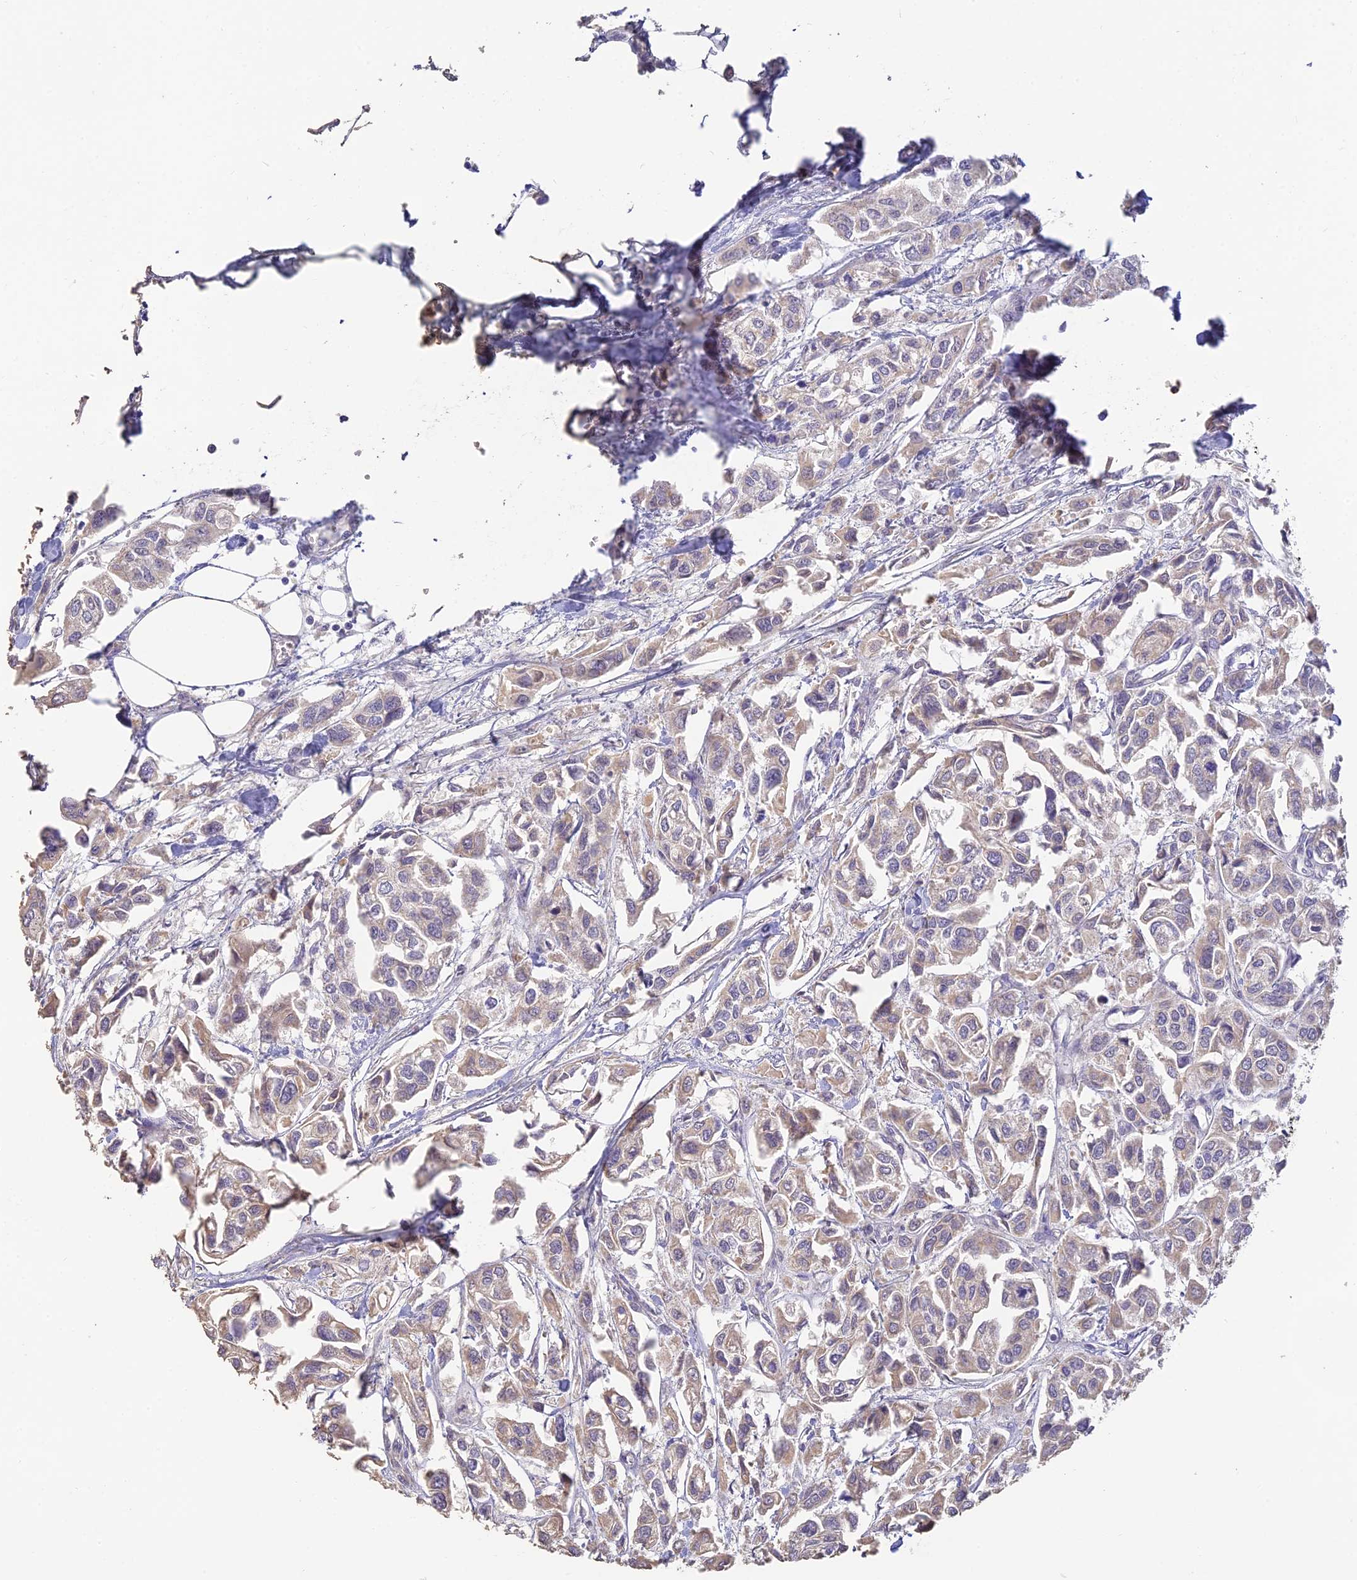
{"staining": {"intensity": "weak", "quantity": "25%-75%", "location": "cytoplasmic/membranous"}, "tissue": "urothelial cancer", "cell_type": "Tumor cells", "image_type": "cancer", "snomed": [{"axis": "morphology", "description": "Urothelial carcinoma, High grade"}, {"axis": "topography", "description": "Urinary bladder"}], "caption": "High-power microscopy captured an IHC histopathology image of high-grade urothelial carcinoma, revealing weak cytoplasmic/membranous positivity in approximately 25%-75% of tumor cells.", "gene": "INTS13", "patient": {"sex": "male", "age": 67}}